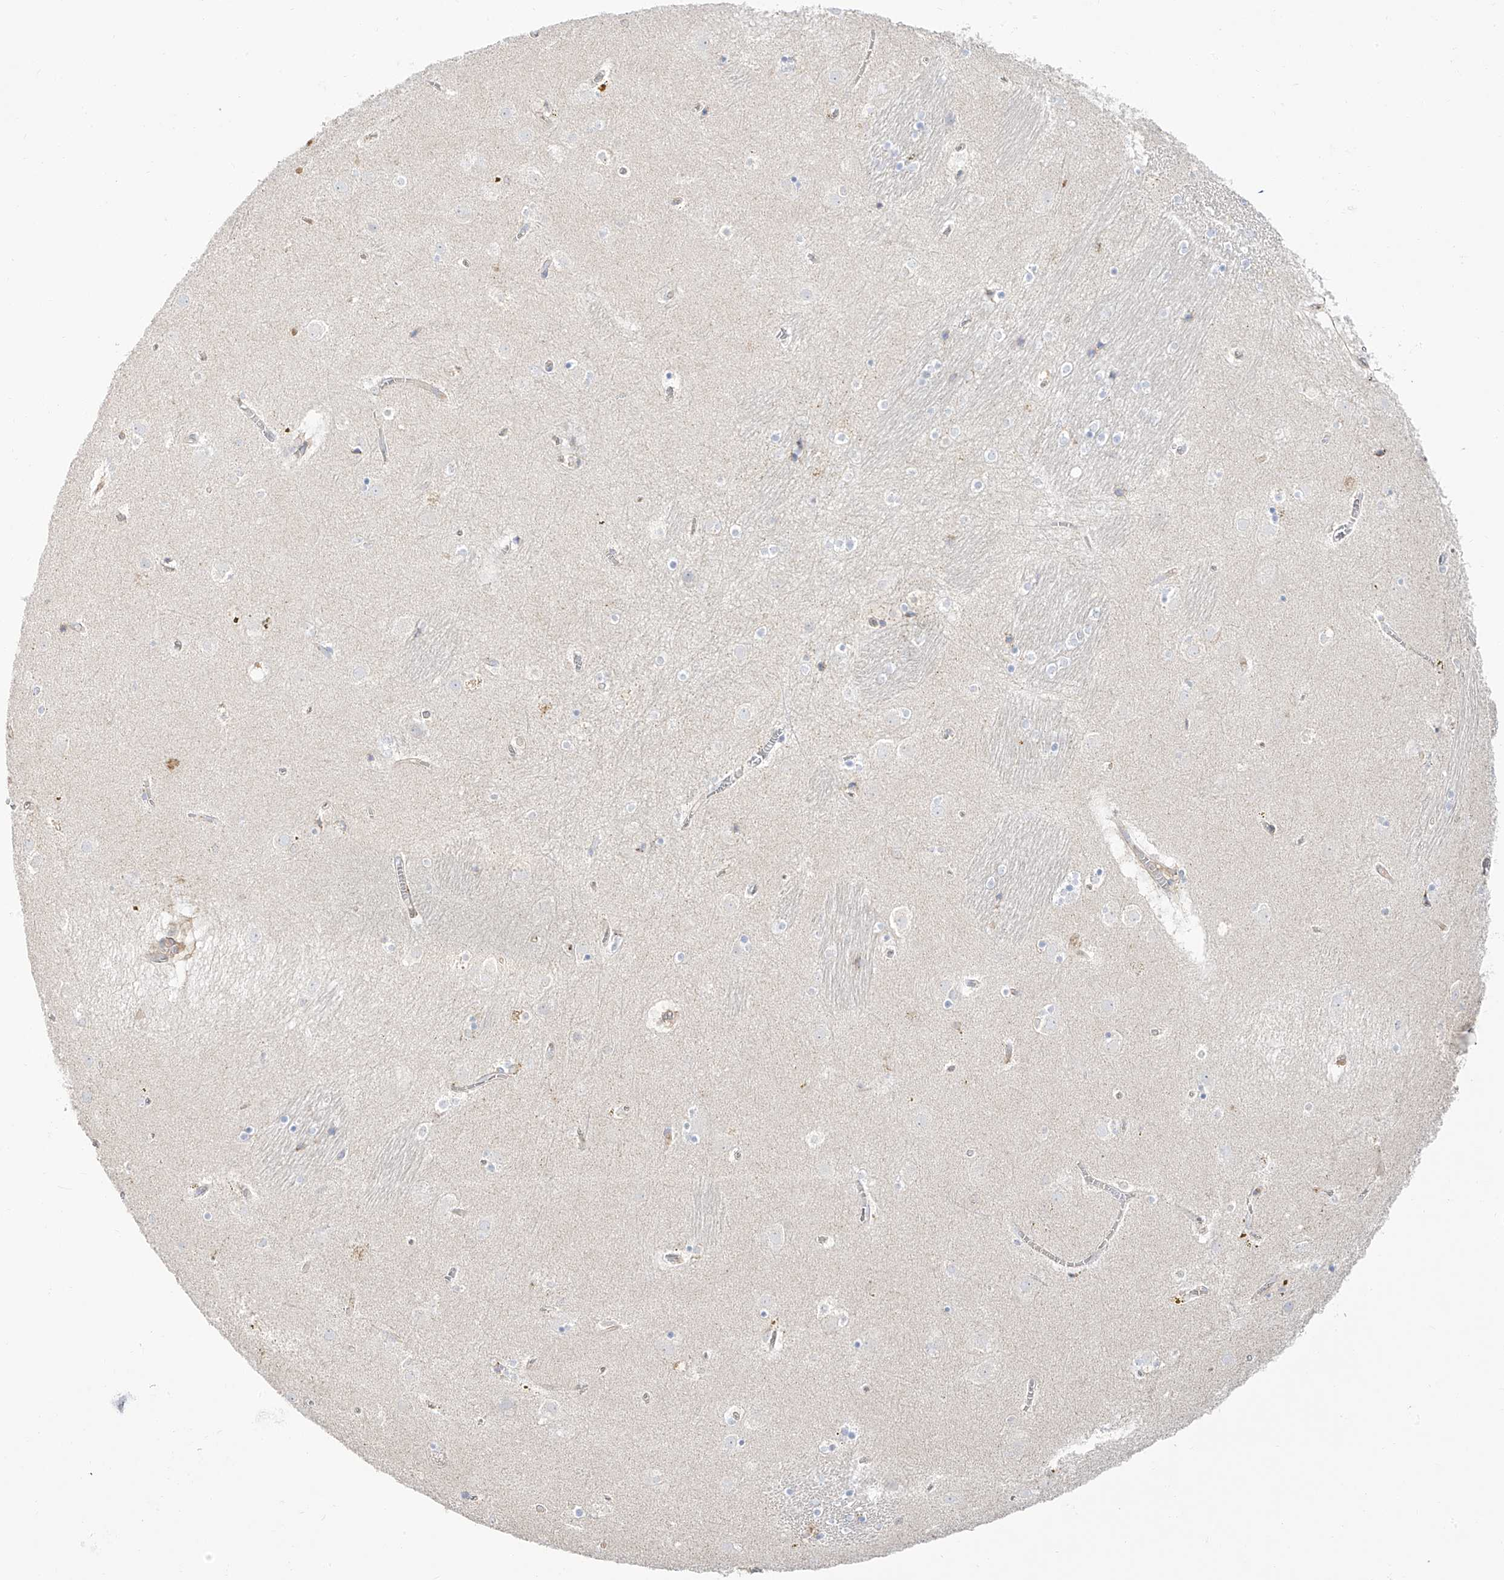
{"staining": {"intensity": "negative", "quantity": "none", "location": "none"}, "tissue": "caudate", "cell_type": "Glial cells", "image_type": "normal", "snomed": [{"axis": "morphology", "description": "Normal tissue, NOS"}, {"axis": "topography", "description": "Lateral ventricle wall"}], "caption": "Glial cells show no significant positivity in normal caudate. (DAB (3,3'-diaminobenzidine) immunohistochemistry (IHC) with hematoxylin counter stain).", "gene": "ZGRF1", "patient": {"sex": "male", "age": 70}}